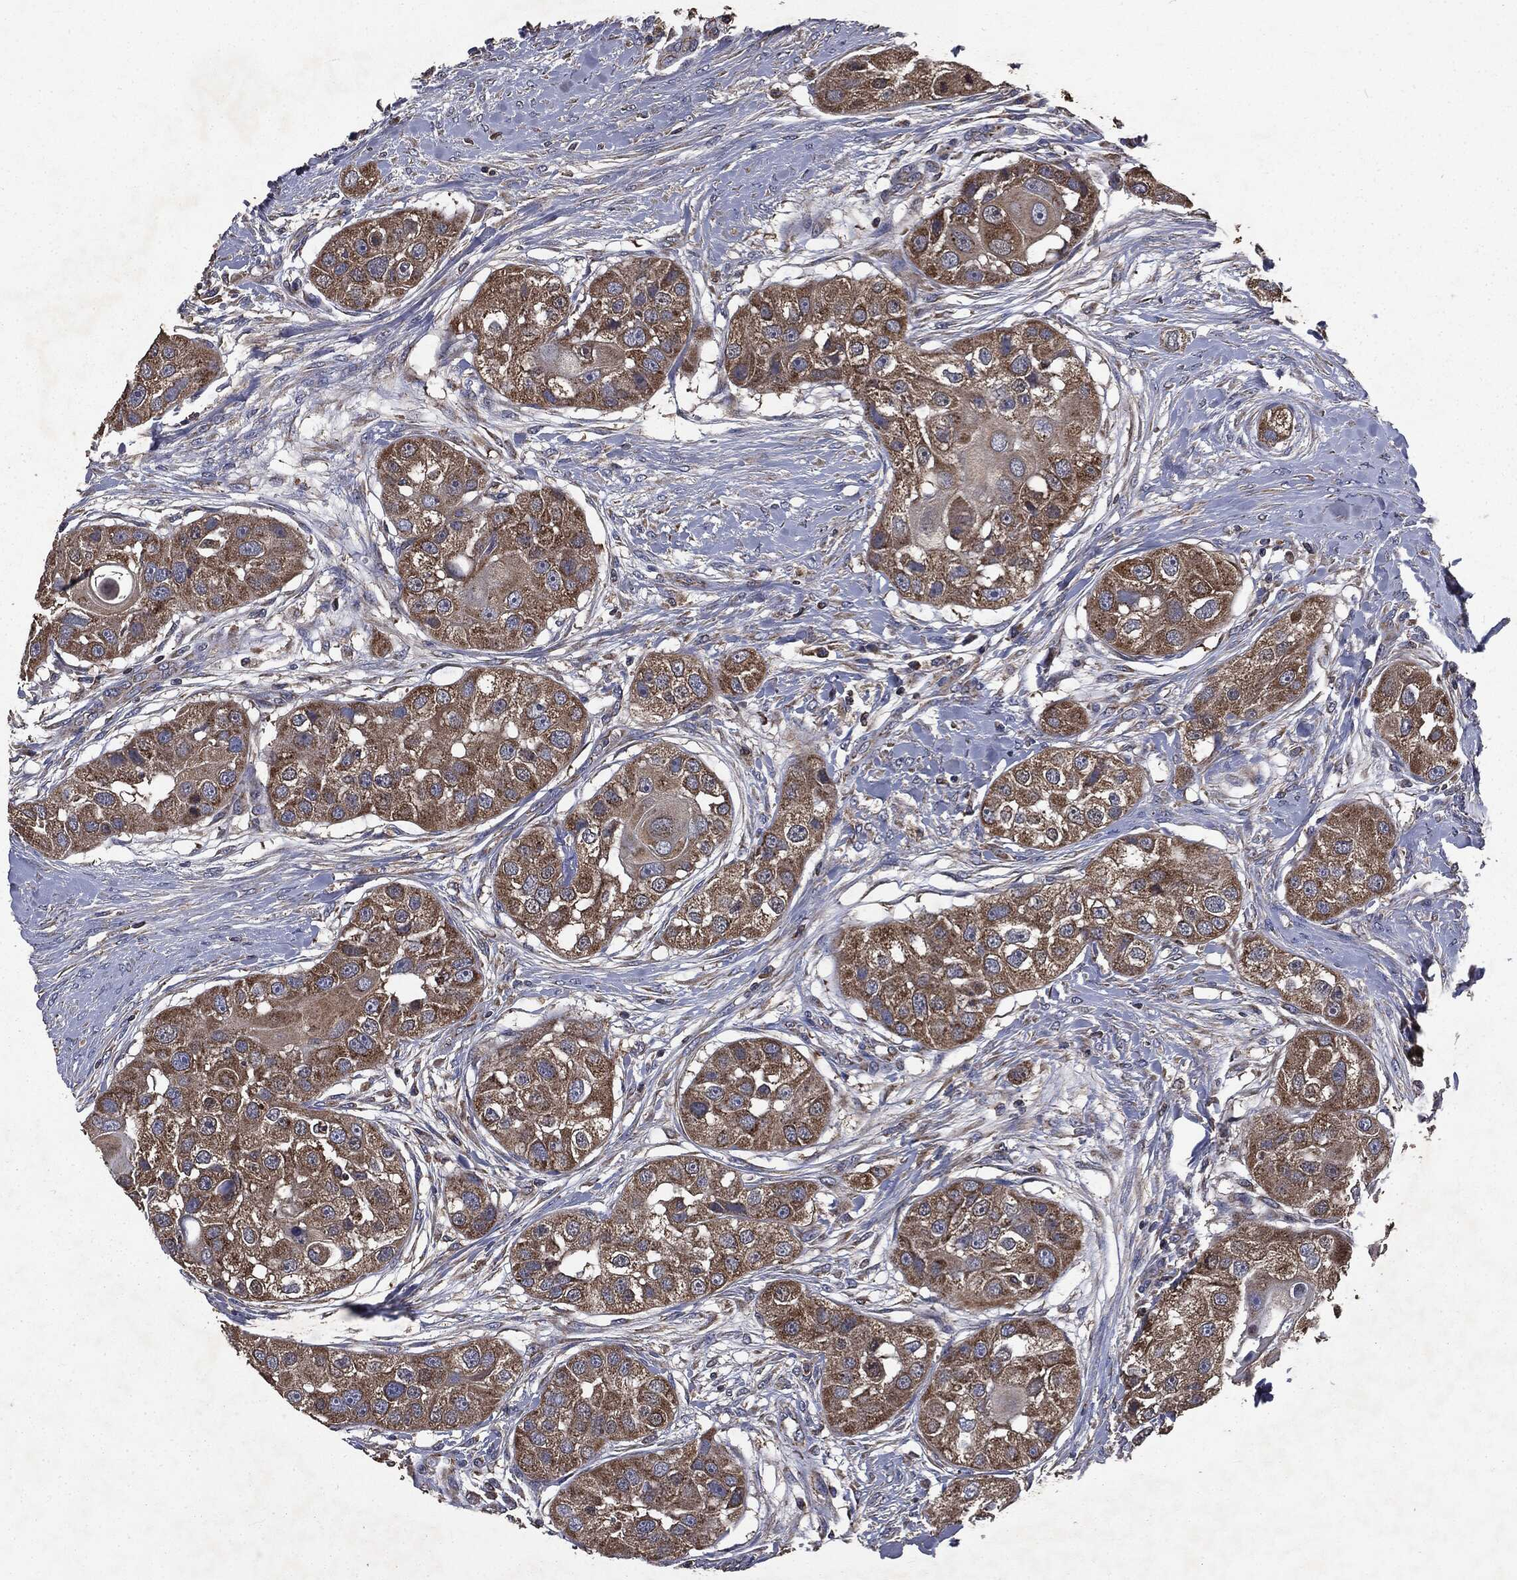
{"staining": {"intensity": "moderate", "quantity": ">75%", "location": "cytoplasmic/membranous"}, "tissue": "head and neck cancer", "cell_type": "Tumor cells", "image_type": "cancer", "snomed": [{"axis": "morphology", "description": "Normal tissue, NOS"}, {"axis": "morphology", "description": "Squamous cell carcinoma, NOS"}, {"axis": "topography", "description": "Skeletal muscle"}, {"axis": "topography", "description": "Head-Neck"}], "caption": "Tumor cells display moderate cytoplasmic/membranous expression in approximately >75% of cells in squamous cell carcinoma (head and neck).", "gene": "MAPK6", "patient": {"sex": "male", "age": 51}}